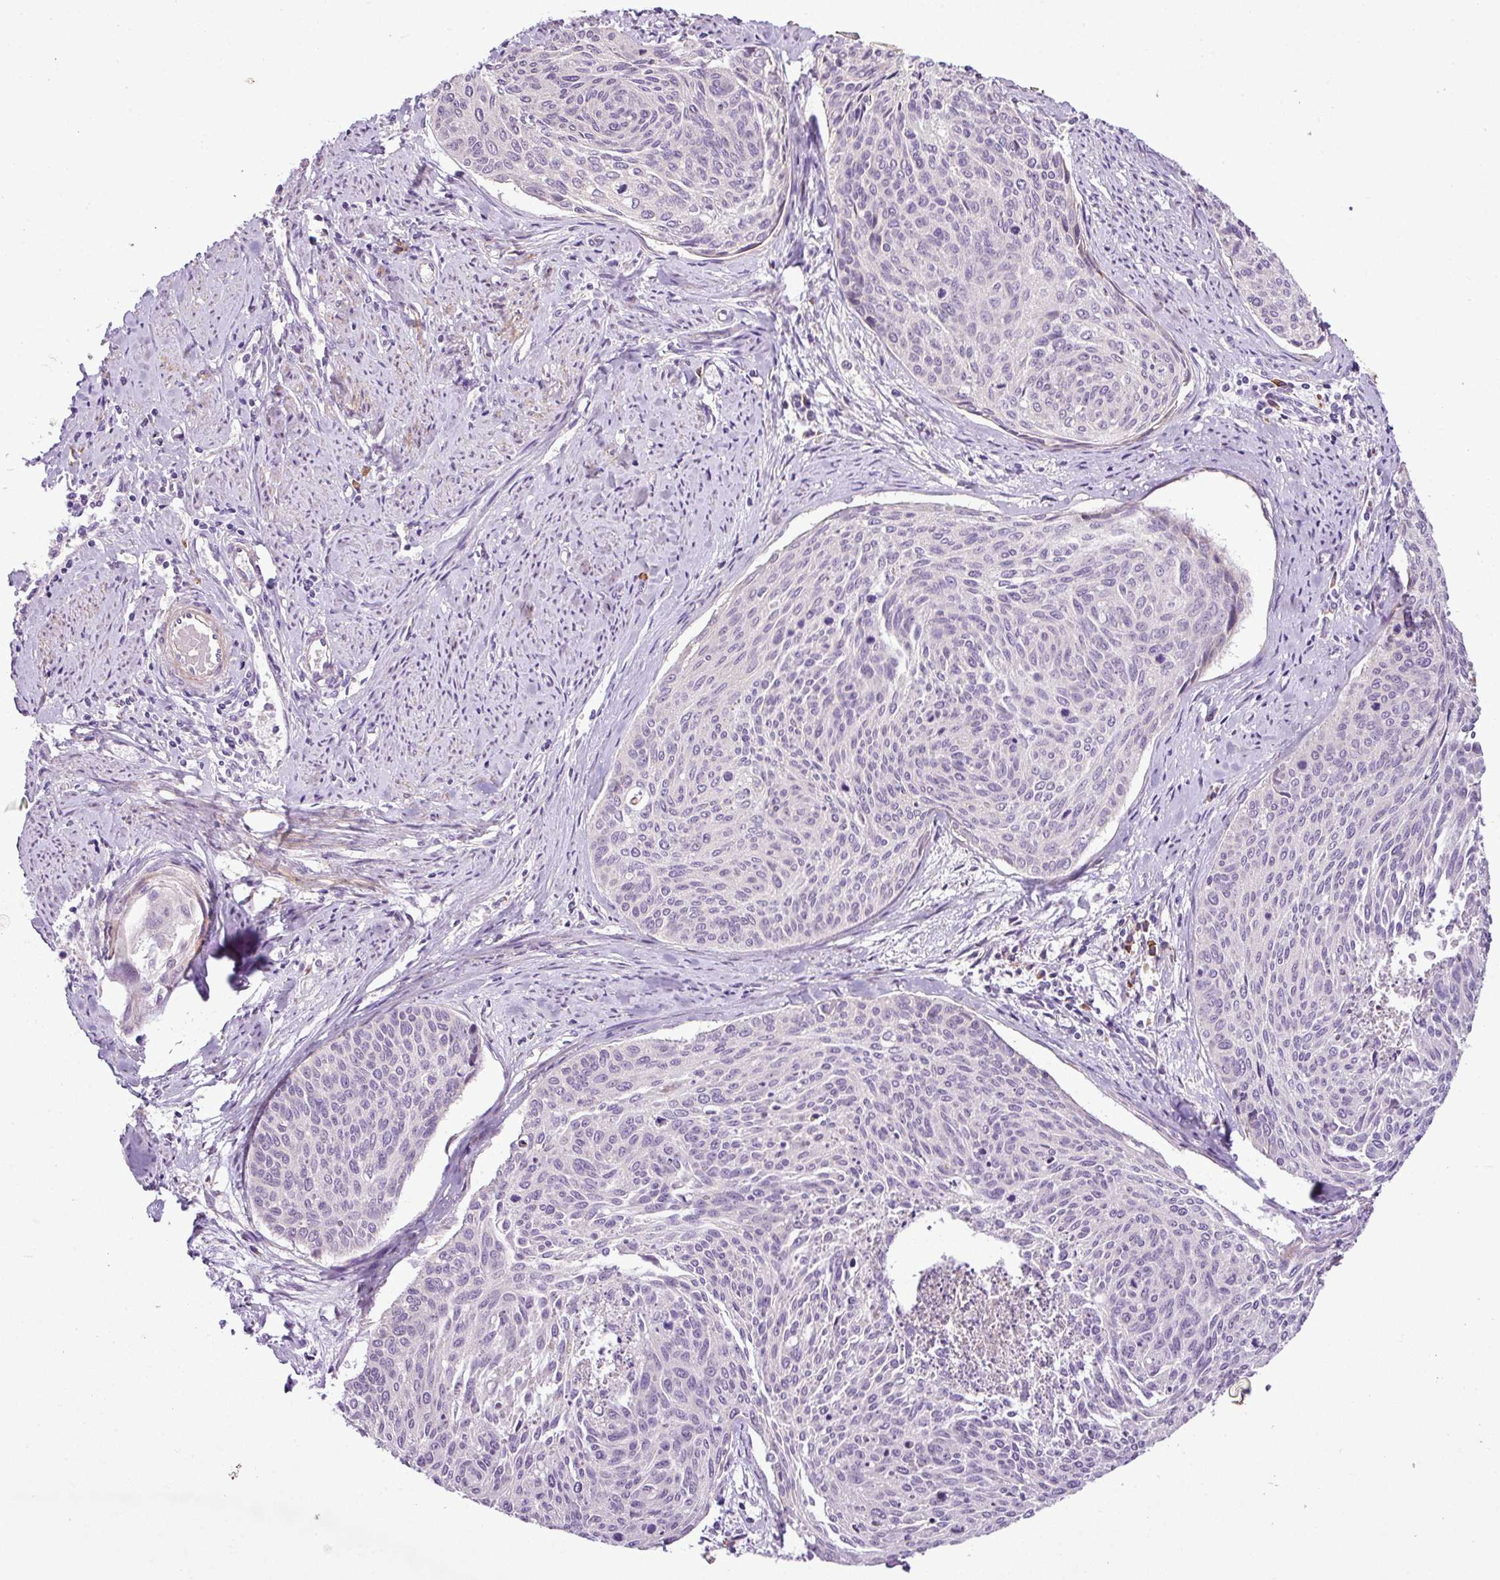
{"staining": {"intensity": "negative", "quantity": "none", "location": "none"}, "tissue": "cervical cancer", "cell_type": "Tumor cells", "image_type": "cancer", "snomed": [{"axis": "morphology", "description": "Squamous cell carcinoma, NOS"}, {"axis": "topography", "description": "Cervix"}], "caption": "DAB (3,3'-diaminobenzidine) immunohistochemical staining of squamous cell carcinoma (cervical) exhibits no significant positivity in tumor cells.", "gene": "MOCS3", "patient": {"sex": "female", "age": 55}}